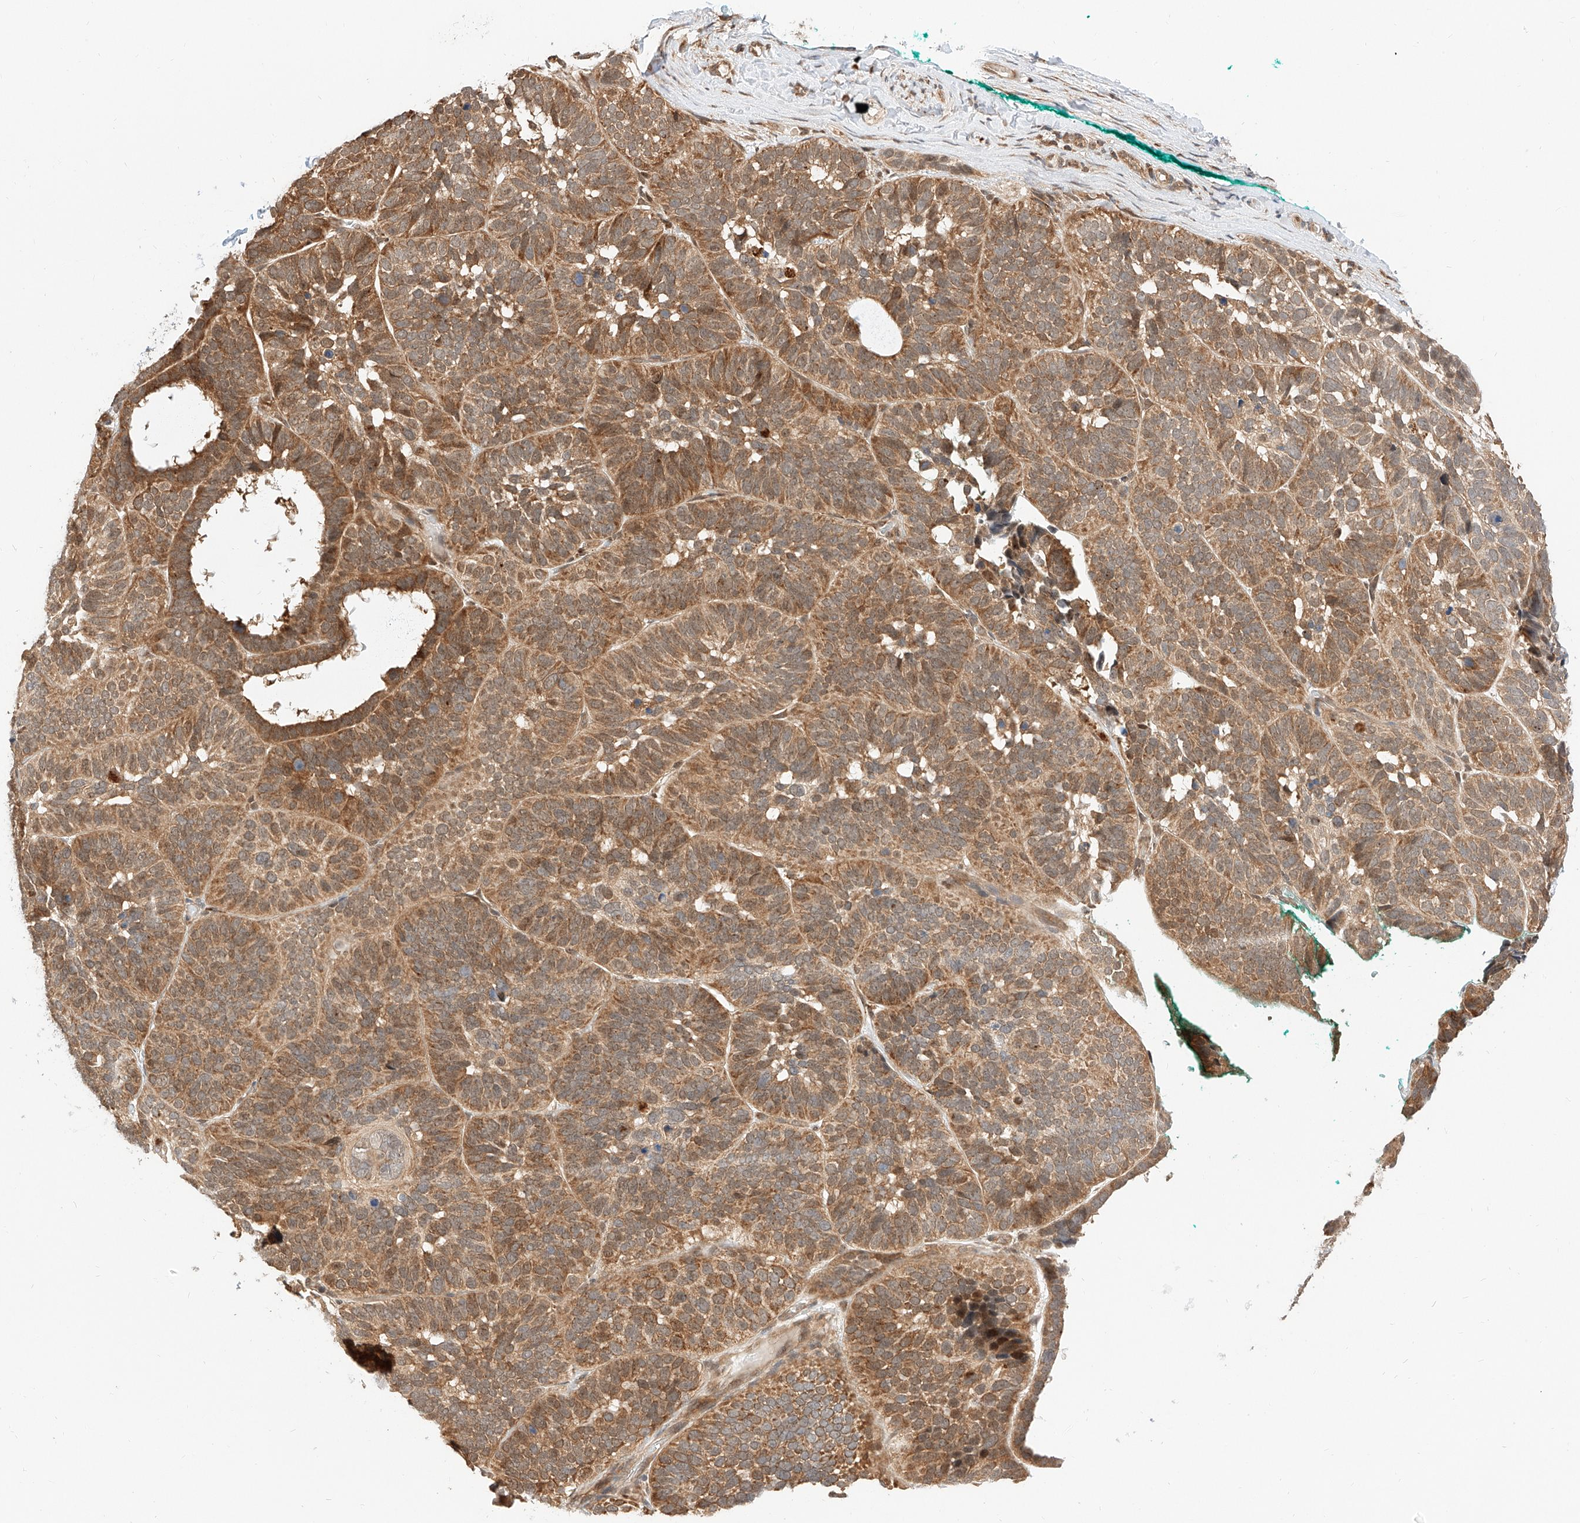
{"staining": {"intensity": "moderate", "quantity": ">75%", "location": "cytoplasmic/membranous,nuclear"}, "tissue": "skin cancer", "cell_type": "Tumor cells", "image_type": "cancer", "snomed": [{"axis": "morphology", "description": "Basal cell carcinoma"}, {"axis": "topography", "description": "Skin"}], "caption": "Human skin cancer stained with a brown dye displays moderate cytoplasmic/membranous and nuclear positive staining in approximately >75% of tumor cells.", "gene": "EIF4H", "patient": {"sex": "male", "age": 62}}